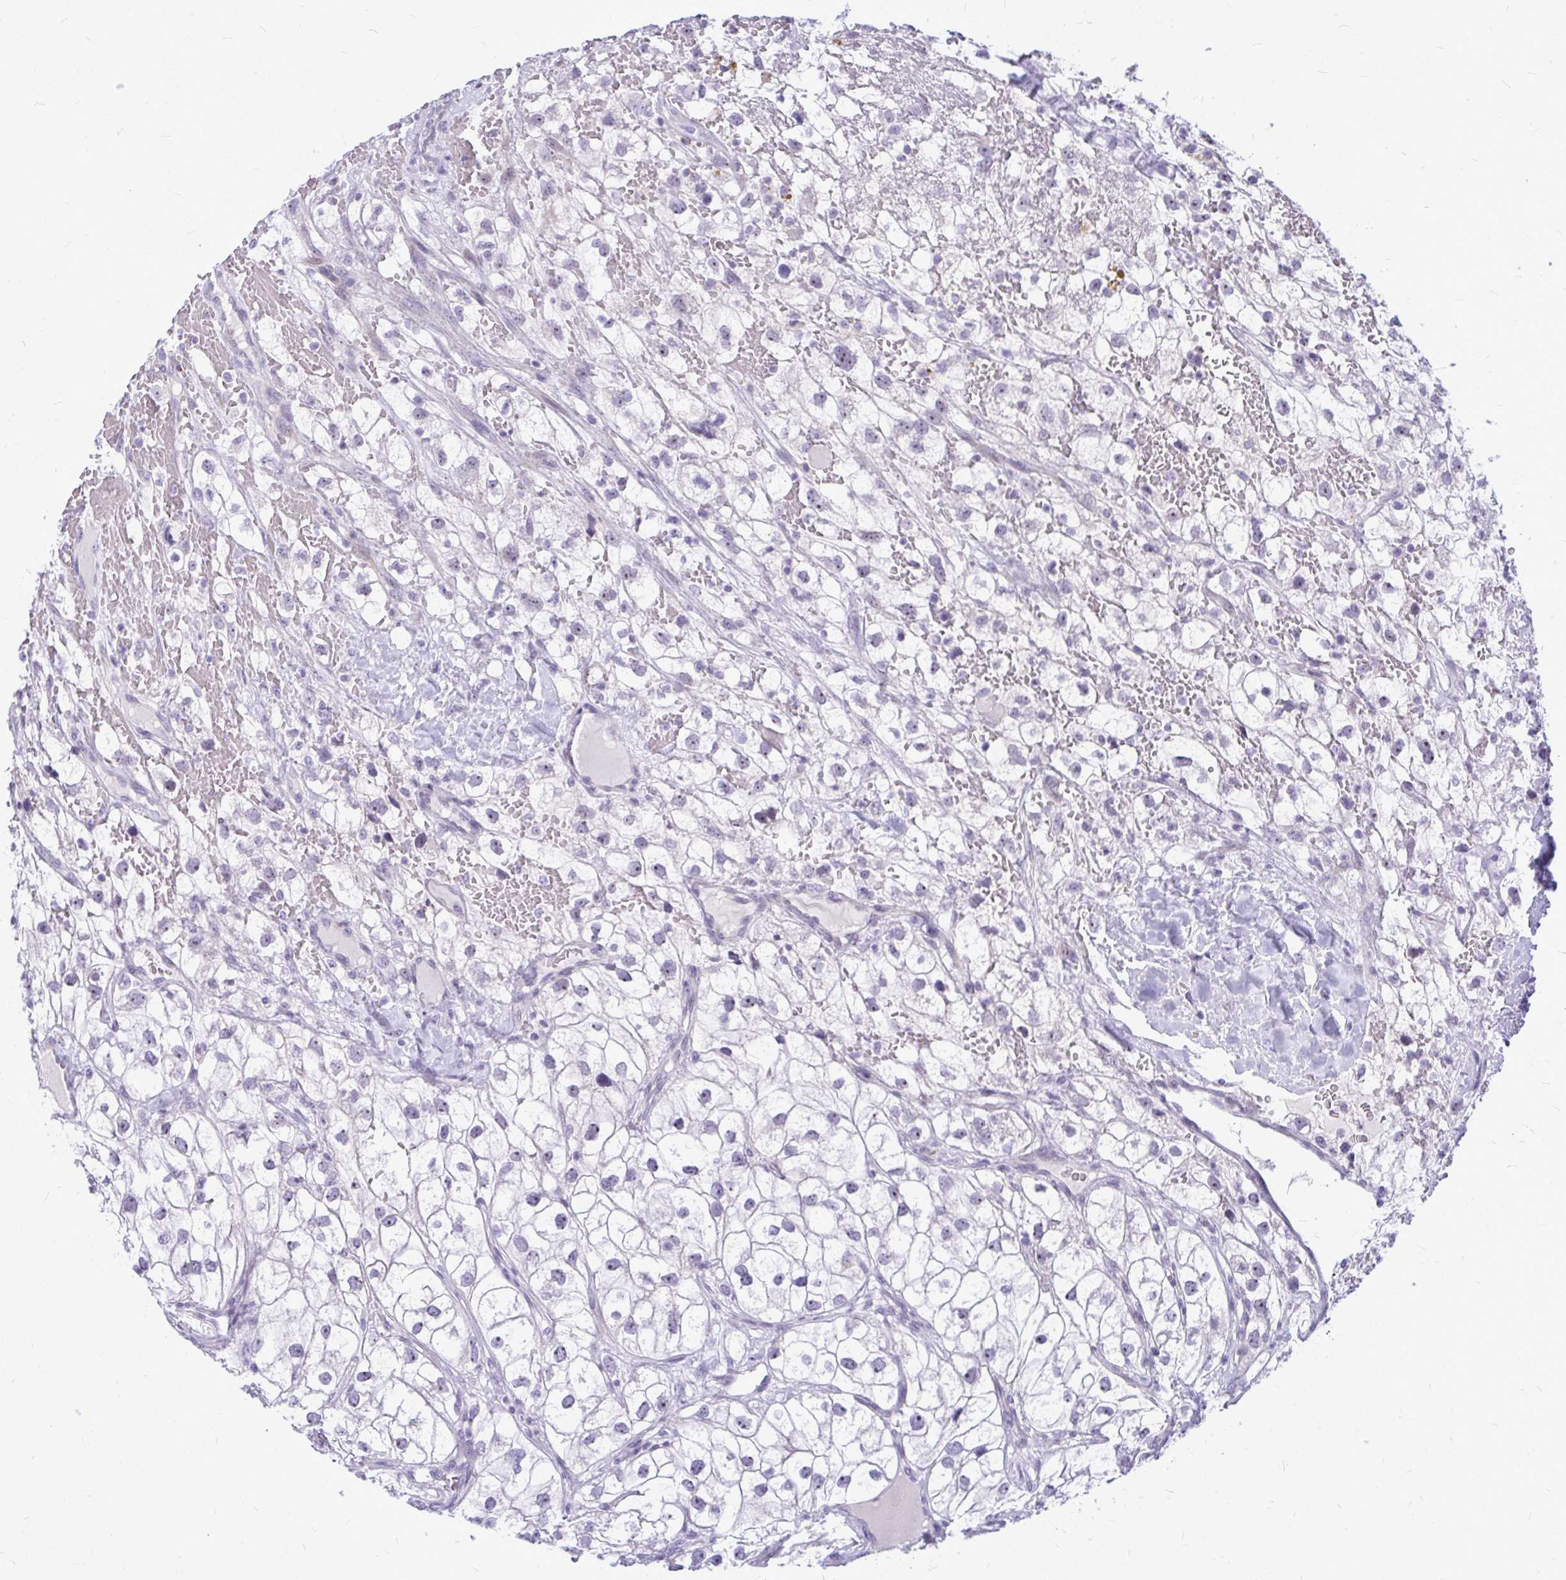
{"staining": {"intensity": "negative", "quantity": "none", "location": "none"}, "tissue": "renal cancer", "cell_type": "Tumor cells", "image_type": "cancer", "snomed": [{"axis": "morphology", "description": "Adenocarcinoma, NOS"}, {"axis": "topography", "description": "Kidney"}], "caption": "An image of human renal adenocarcinoma is negative for staining in tumor cells.", "gene": "ZSCAN25", "patient": {"sex": "male", "age": 59}}